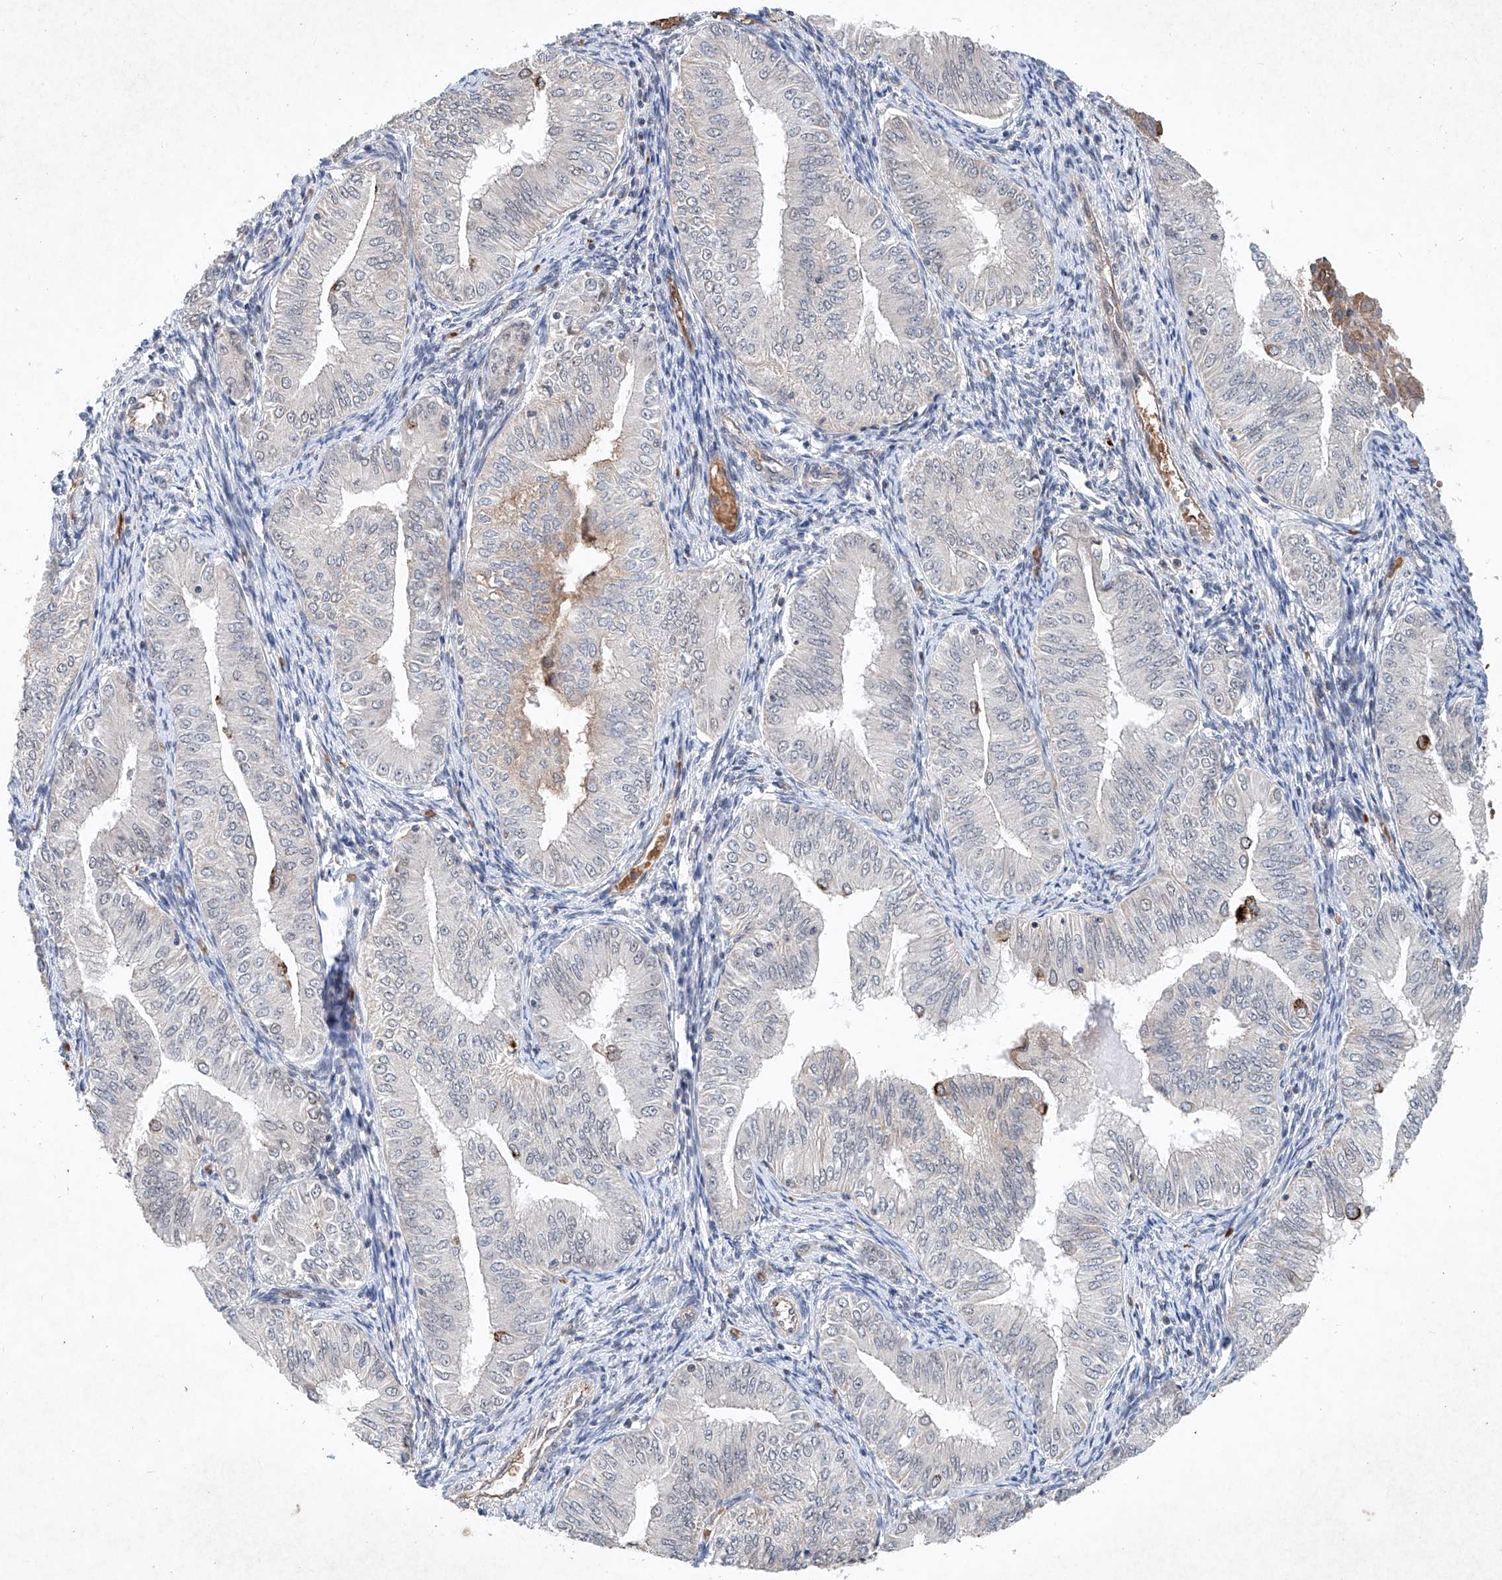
{"staining": {"intensity": "weak", "quantity": "25%-75%", "location": "cytoplasmic/membranous"}, "tissue": "endometrial cancer", "cell_type": "Tumor cells", "image_type": "cancer", "snomed": [{"axis": "morphology", "description": "Normal tissue, NOS"}, {"axis": "morphology", "description": "Adenocarcinoma, NOS"}, {"axis": "topography", "description": "Endometrium"}], "caption": "Brown immunohistochemical staining in endometrial cancer exhibits weak cytoplasmic/membranous expression in about 25%-75% of tumor cells.", "gene": "FASTK", "patient": {"sex": "female", "age": 53}}